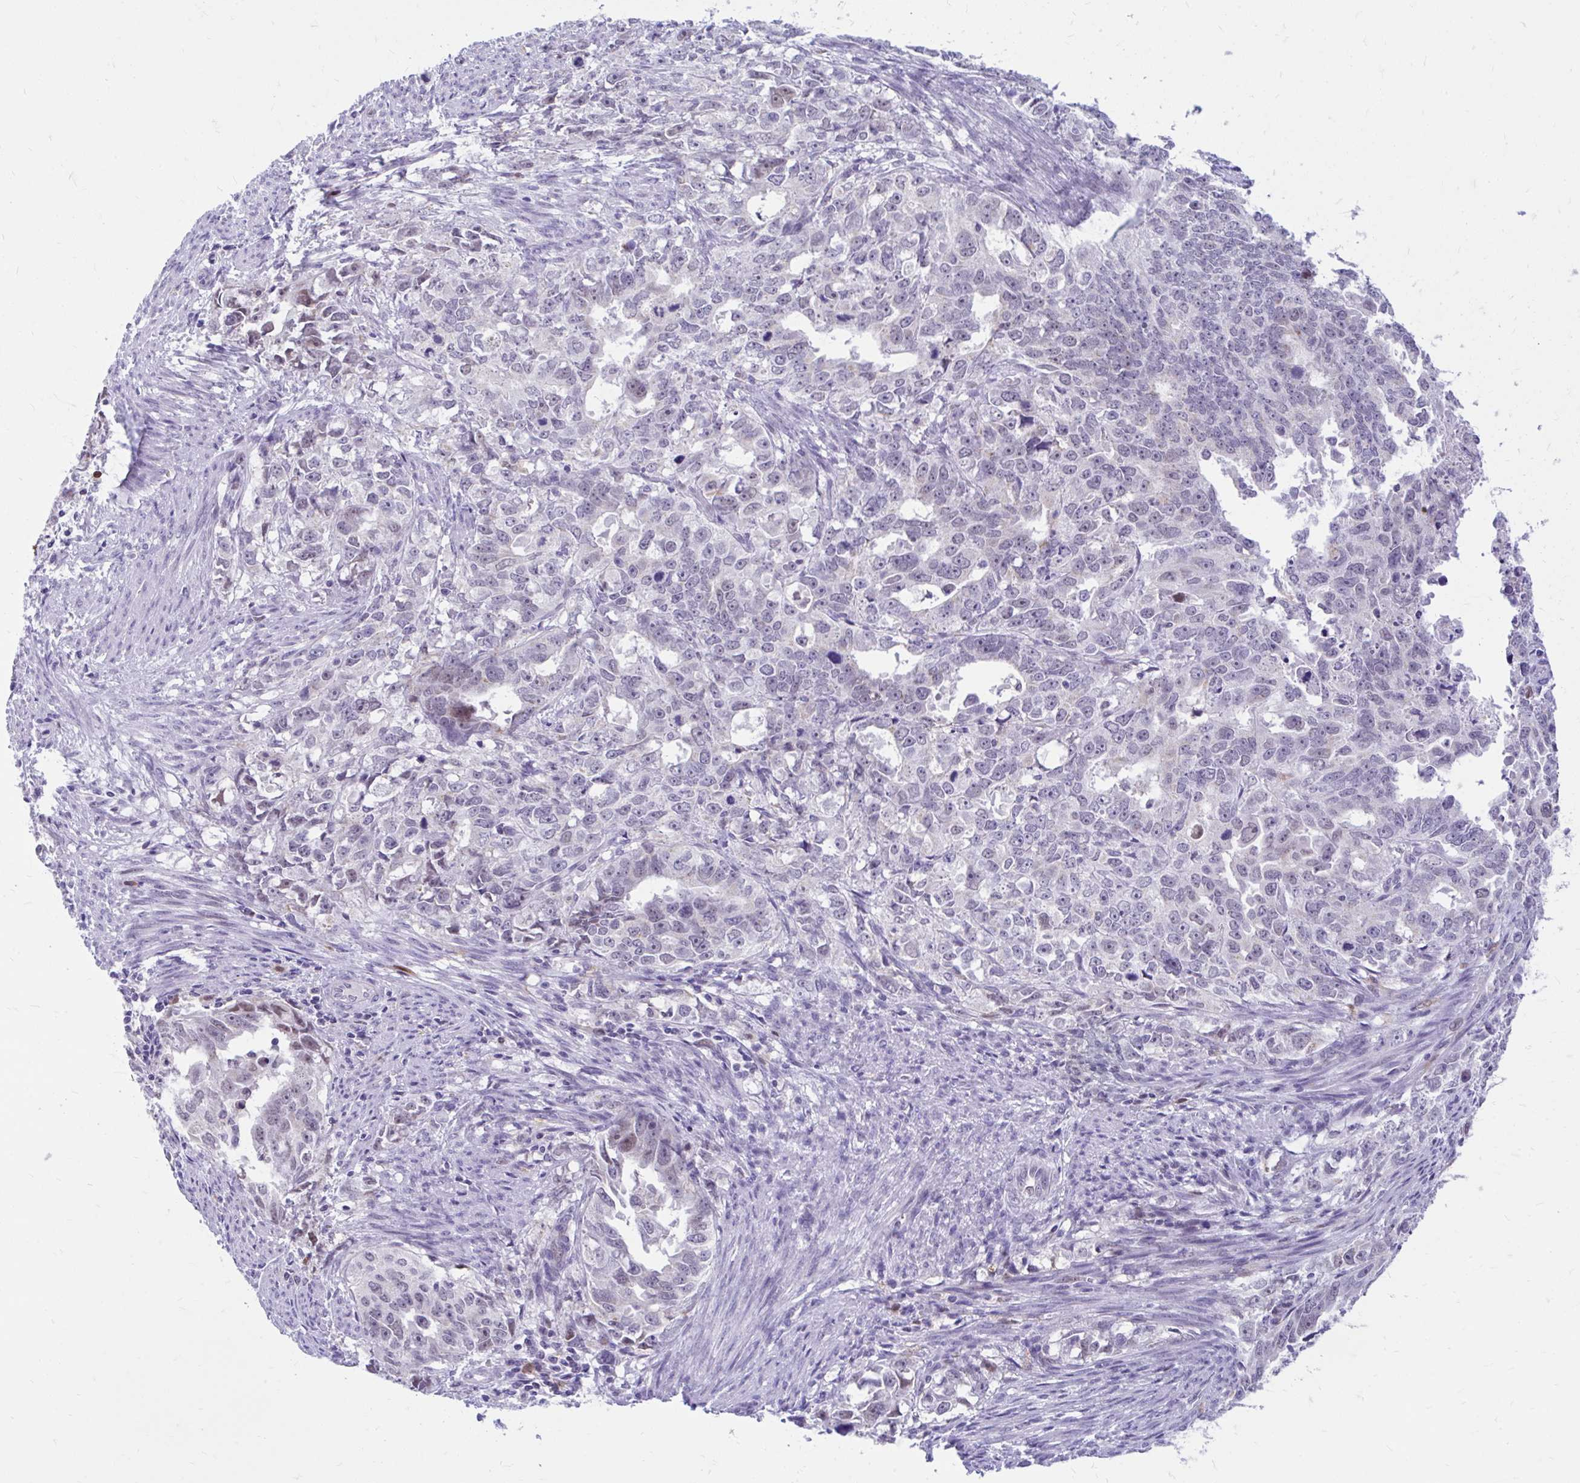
{"staining": {"intensity": "weak", "quantity": "<25%", "location": "nuclear"}, "tissue": "endometrial cancer", "cell_type": "Tumor cells", "image_type": "cancer", "snomed": [{"axis": "morphology", "description": "Adenocarcinoma, NOS"}, {"axis": "topography", "description": "Endometrium"}], "caption": "Tumor cells are negative for protein expression in human endometrial adenocarcinoma.", "gene": "GLB1L2", "patient": {"sex": "female", "age": 65}}